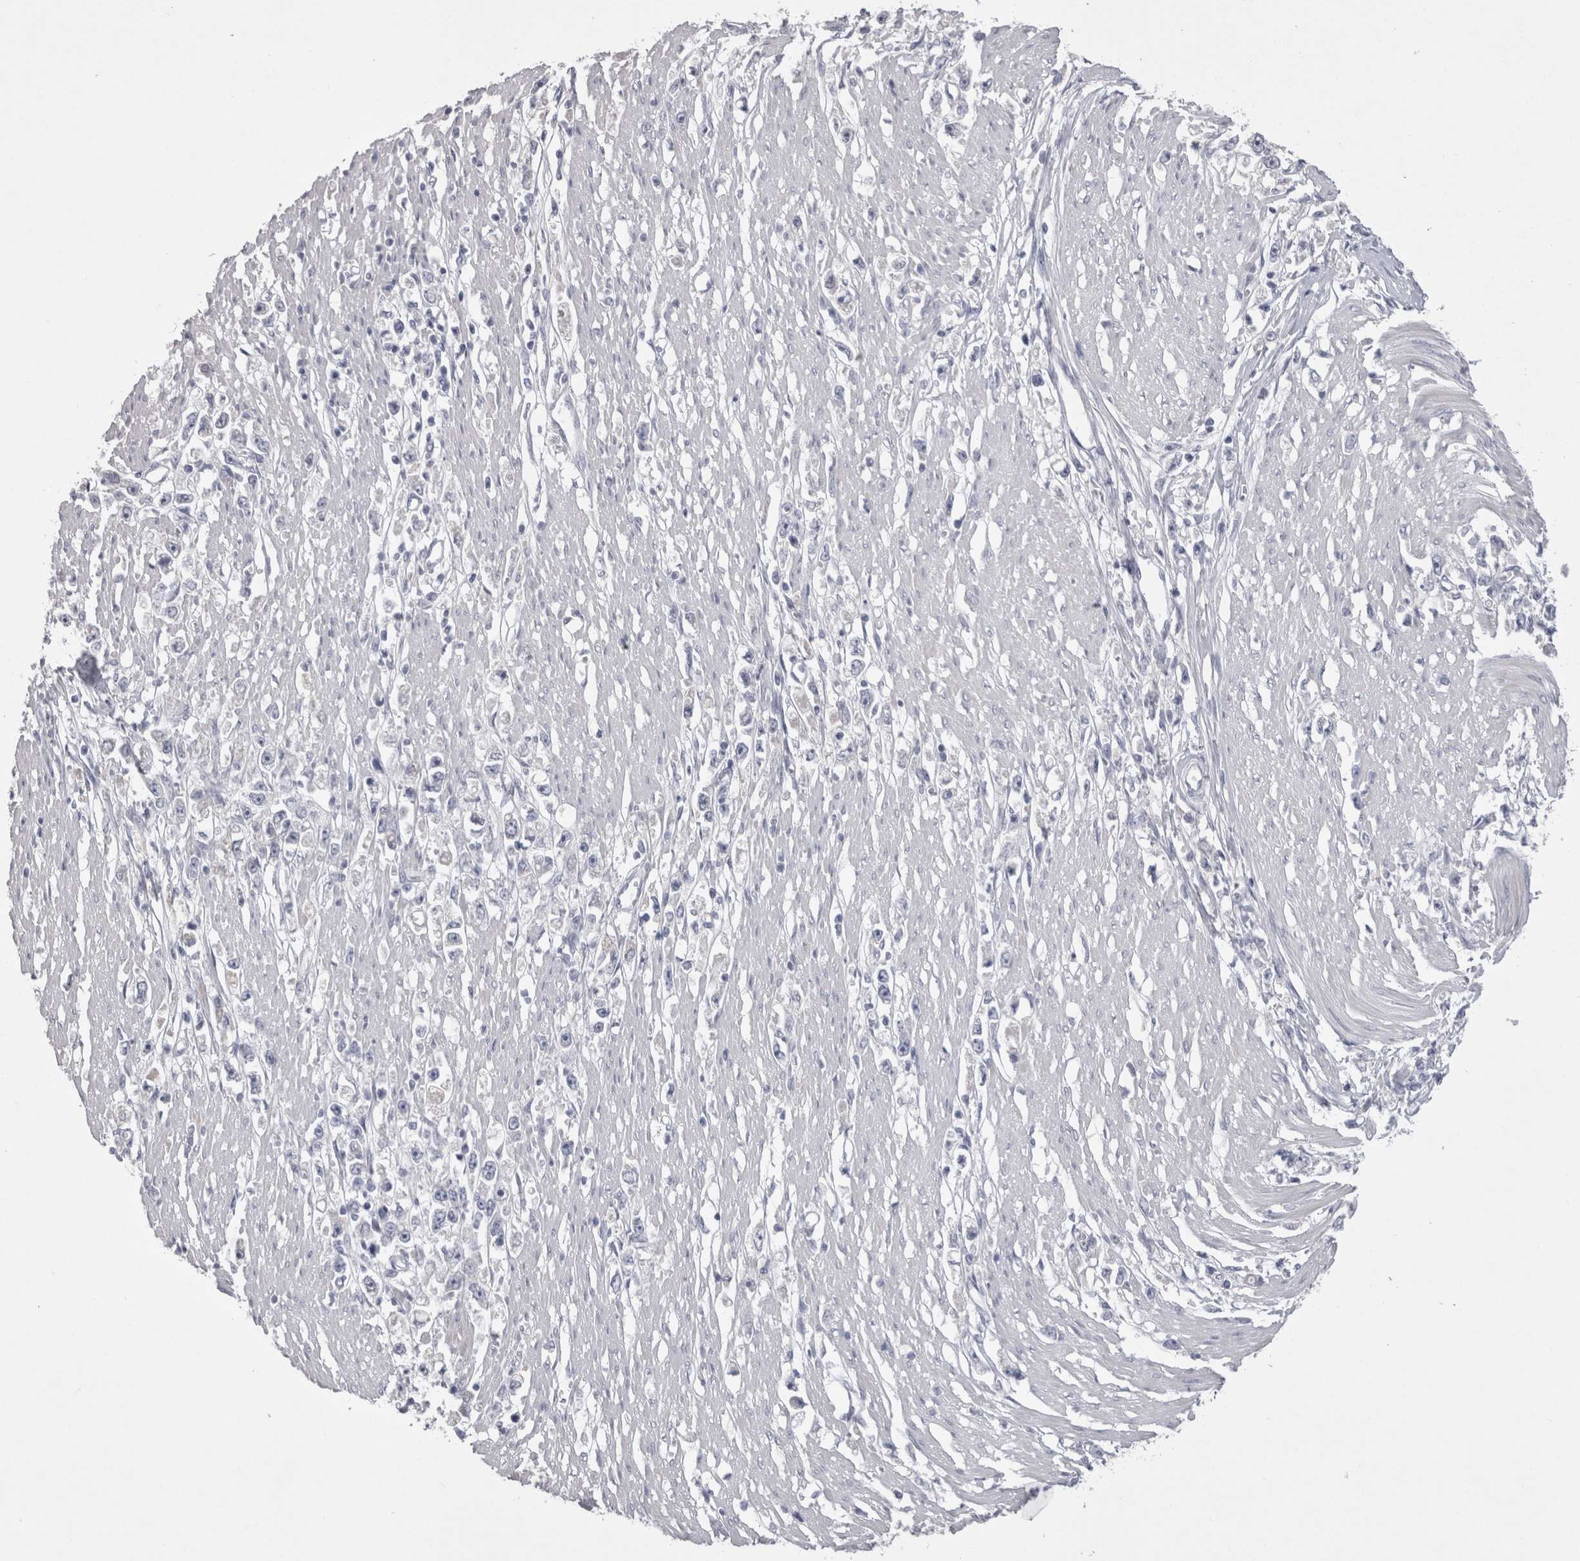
{"staining": {"intensity": "negative", "quantity": "none", "location": "none"}, "tissue": "stomach cancer", "cell_type": "Tumor cells", "image_type": "cancer", "snomed": [{"axis": "morphology", "description": "Adenocarcinoma, NOS"}, {"axis": "topography", "description": "Stomach"}], "caption": "Photomicrograph shows no significant protein staining in tumor cells of stomach cancer (adenocarcinoma). (DAB (3,3'-diaminobenzidine) immunohistochemistry (IHC) with hematoxylin counter stain).", "gene": "ADAM2", "patient": {"sex": "female", "age": 59}}